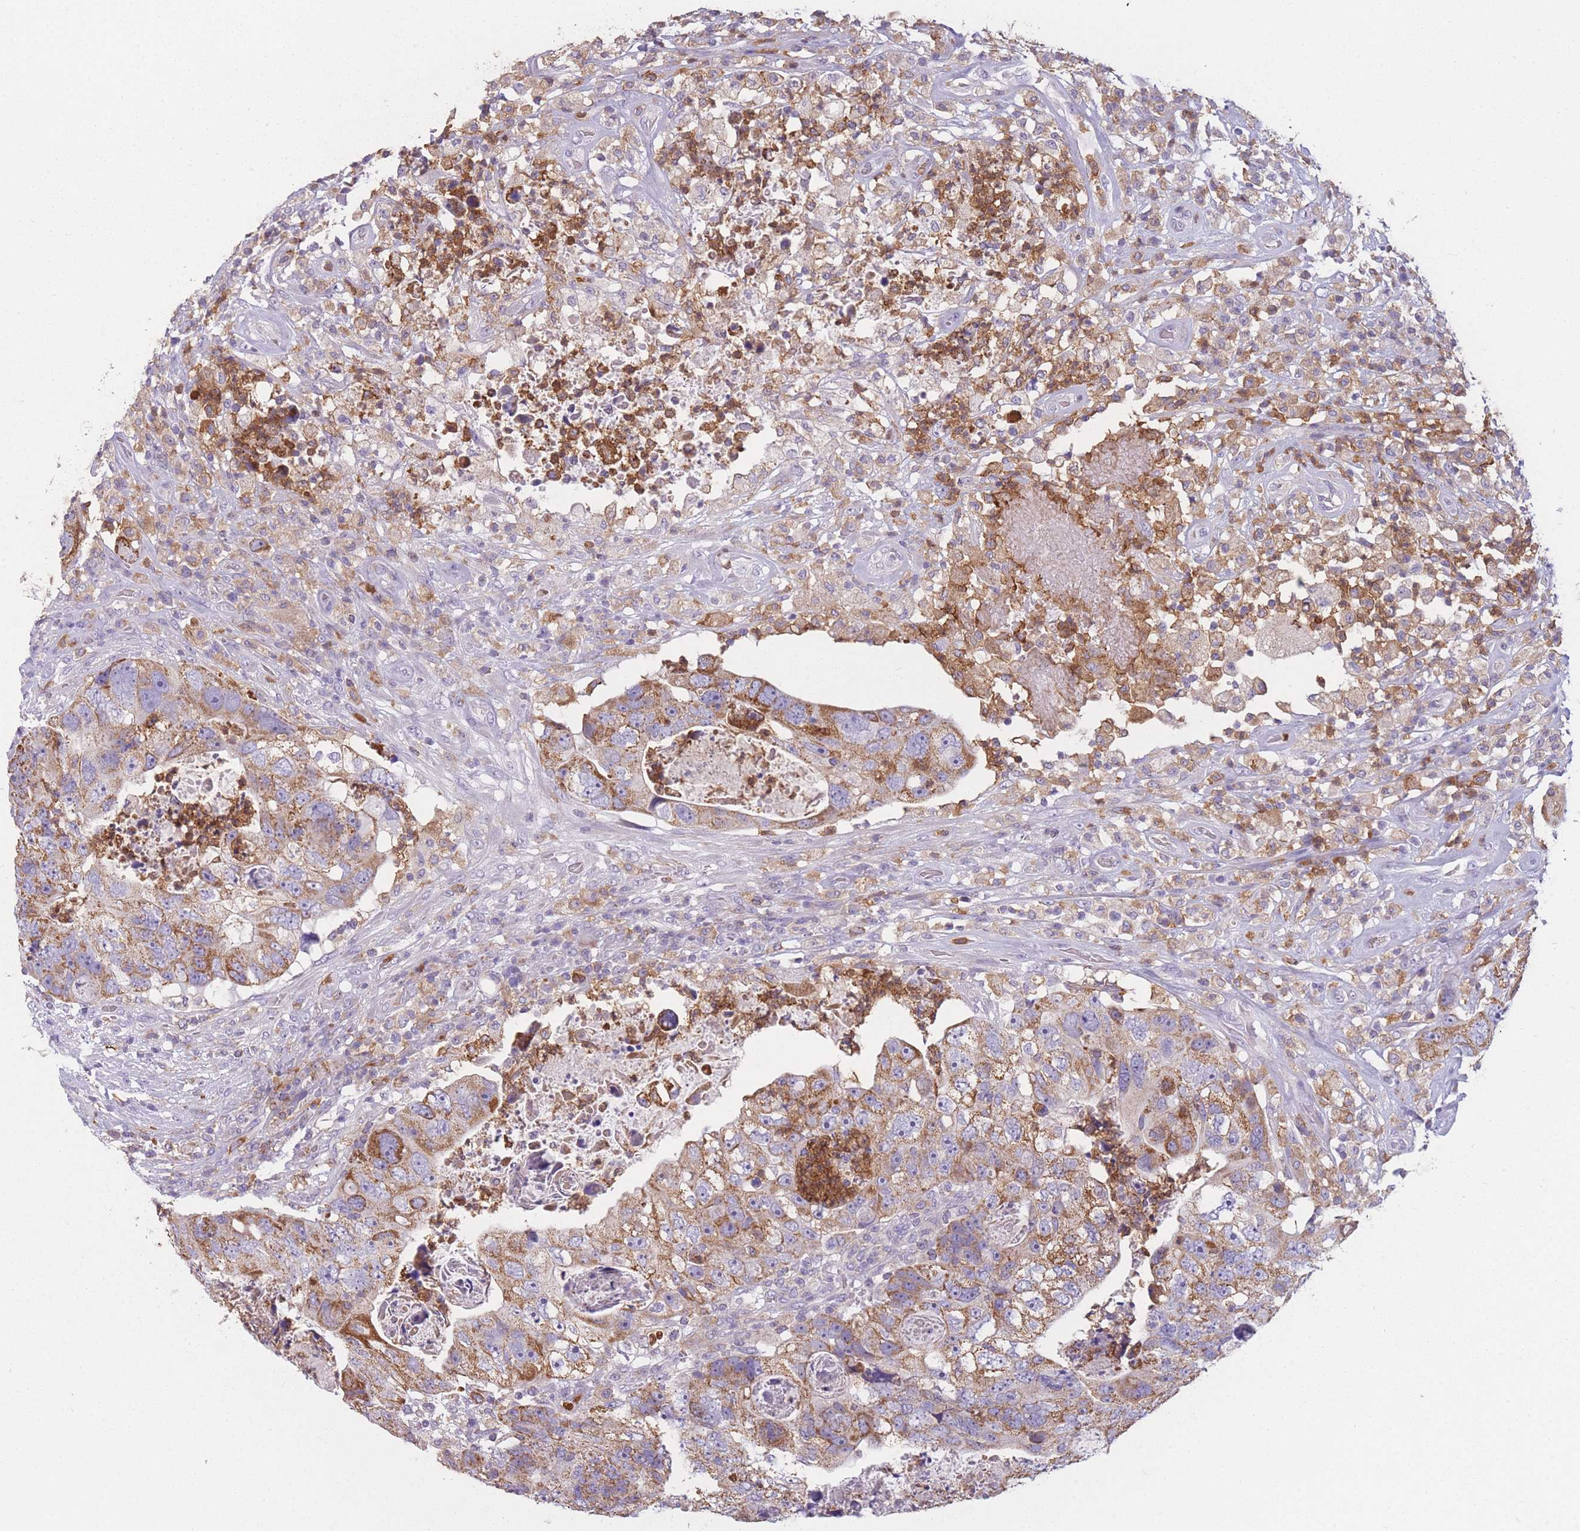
{"staining": {"intensity": "moderate", "quantity": "25%-75%", "location": "cytoplasmic/membranous"}, "tissue": "colorectal cancer", "cell_type": "Tumor cells", "image_type": "cancer", "snomed": [{"axis": "morphology", "description": "Adenocarcinoma, NOS"}, {"axis": "topography", "description": "Rectum"}], "caption": "Immunohistochemistry (IHC) photomicrograph of human colorectal cancer (adenocarcinoma) stained for a protein (brown), which displays medium levels of moderate cytoplasmic/membranous expression in approximately 25%-75% of tumor cells.", "gene": "PRAM1", "patient": {"sex": "male", "age": 59}}